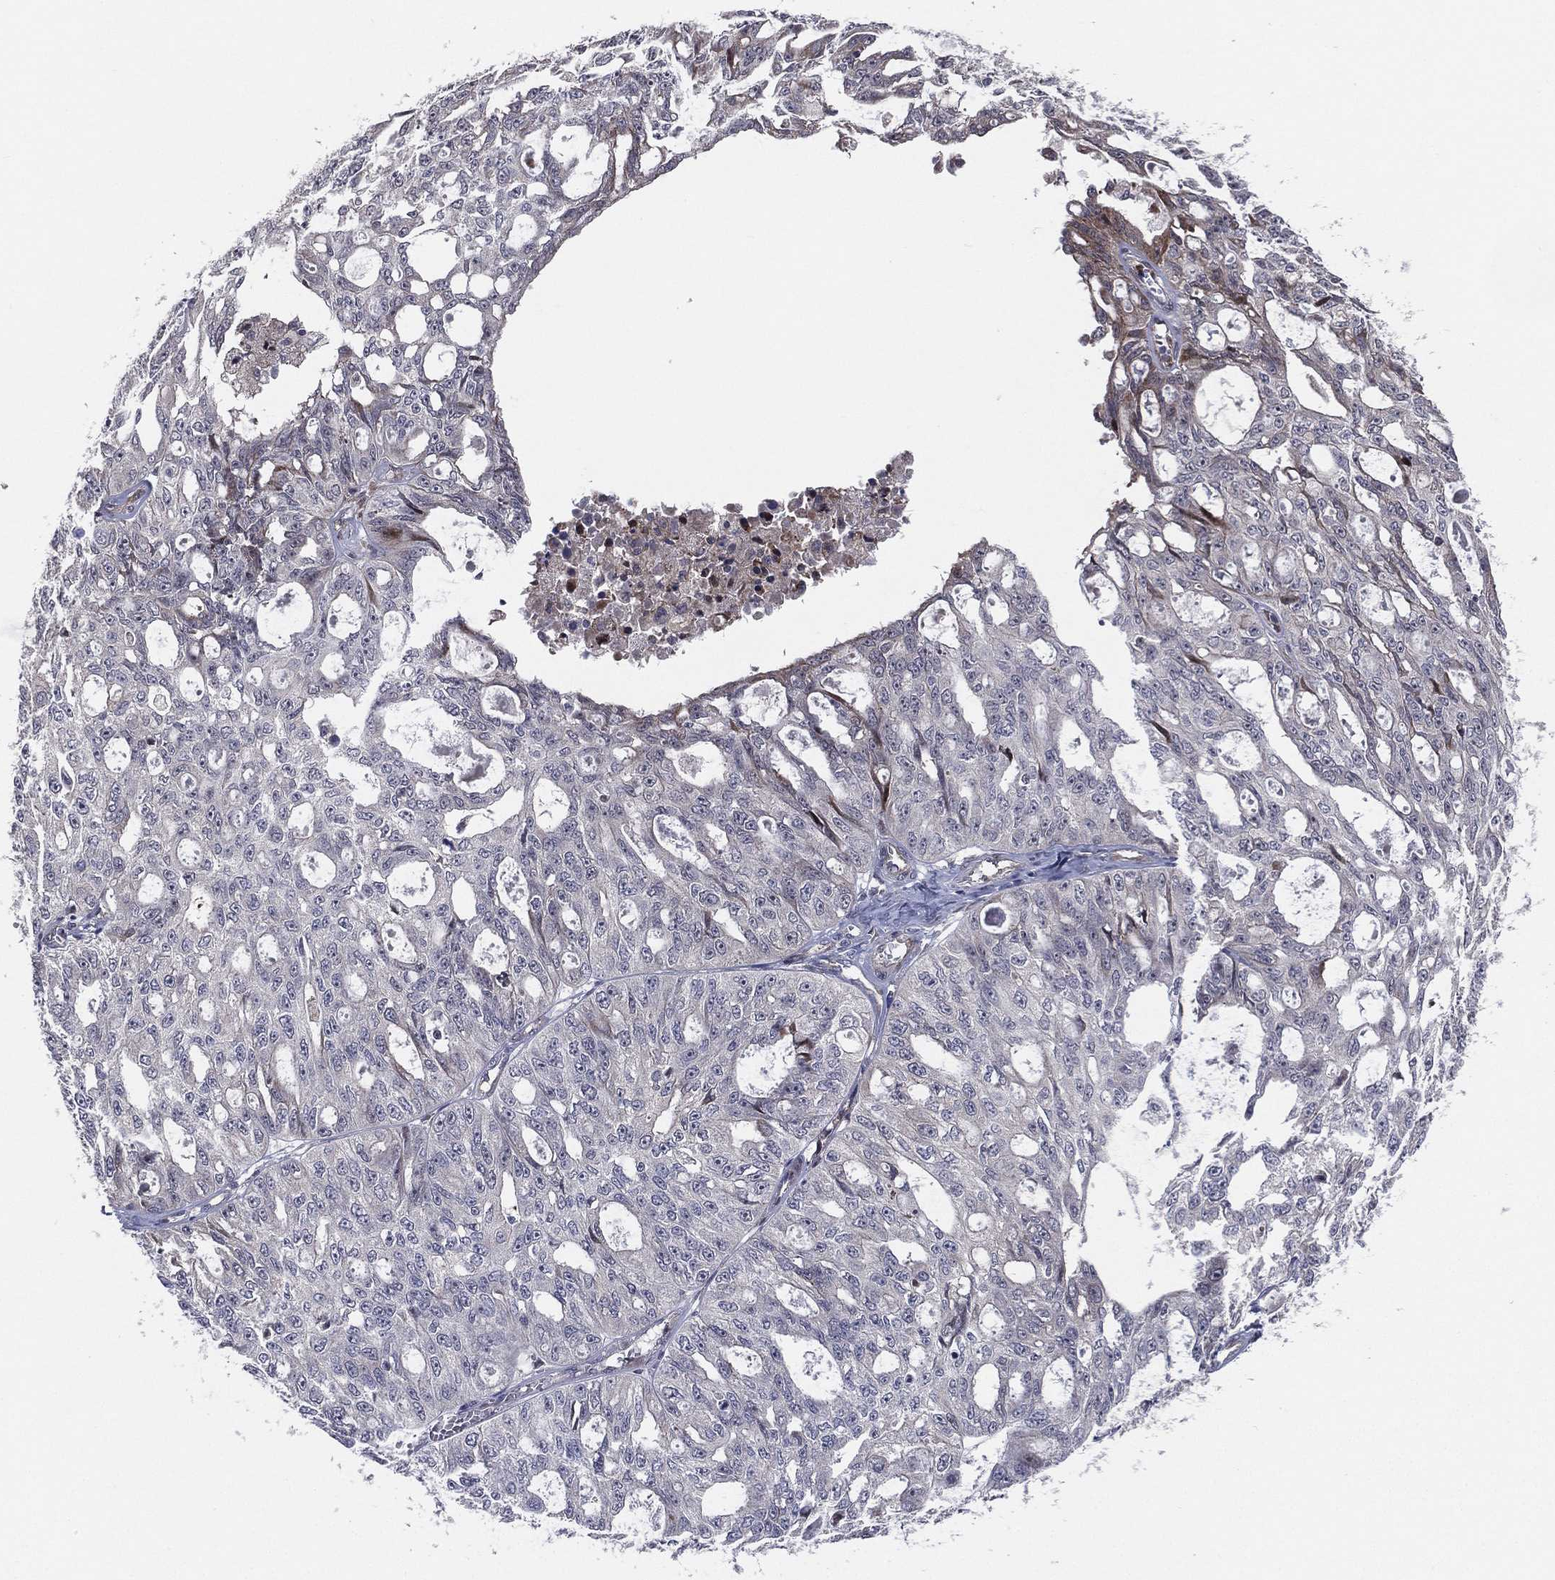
{"staining": {"intensity": "negative", "quantity": "none", "location": "none"}, "tissue": "ovarian cancer", "cell_type": "Tumor cells", "image_type": "cancer", "snomed": [{"axis": "morphology", "description": "Carcinoma, endometroid"}, {"axis": "topography", "description": "Ovary"}], "caption": "Immunohistochemistry (IHC) photomicrograph of human endometroid carcinoma (ovarian) stained for a protein (brown), which demonstrates no positivity in tumor cells. The staining was performed using DAB (3,3'-diaminobenzidine) to visualize the protein expression in brown, while the nuclei were stained in blue with hematoxylin (Magnification: 20x).", "gene": "UTP14A", "patient": {"sex": "female", "age": 65}}